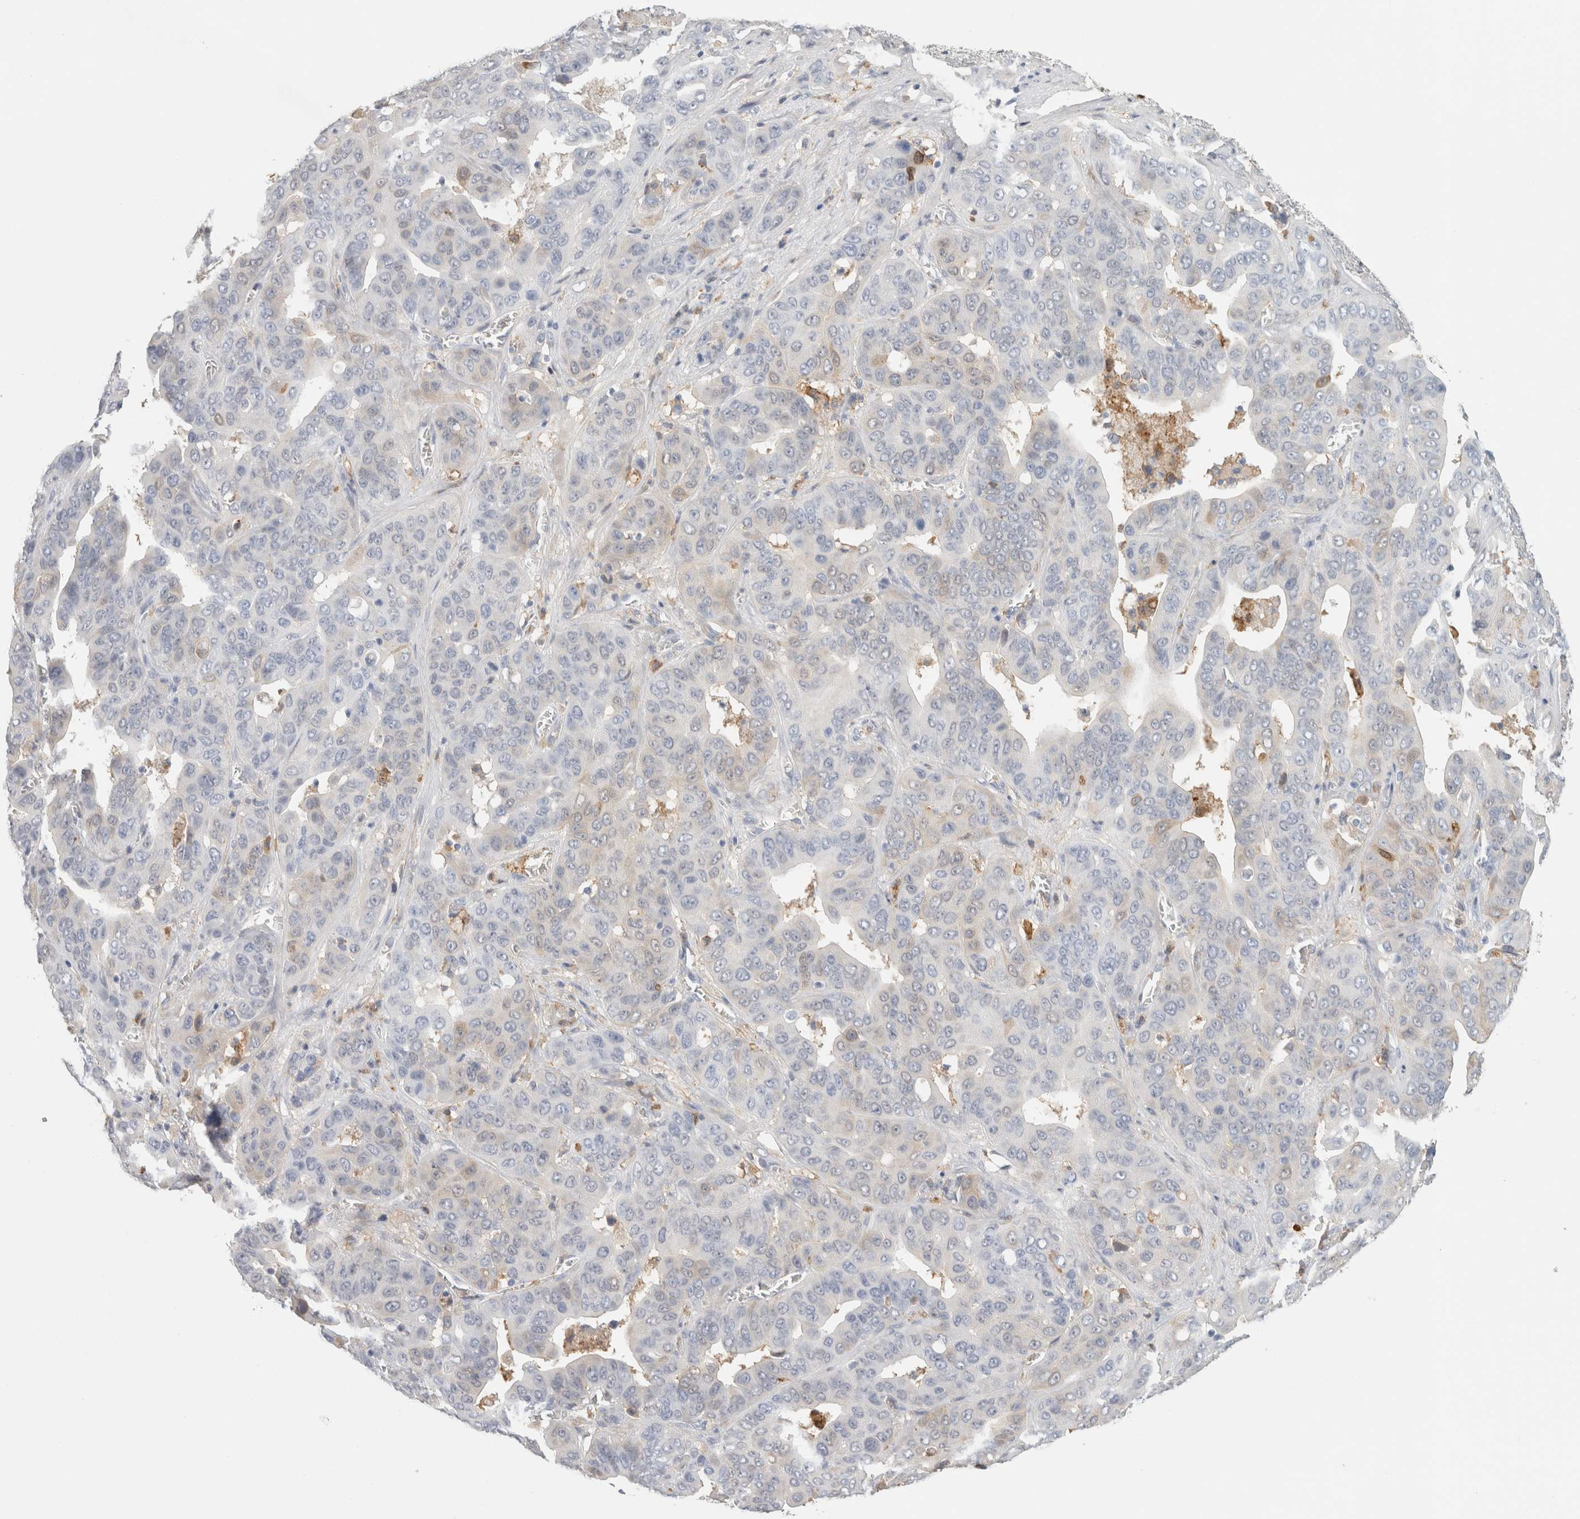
{"staining": {"intensity": "negative", "quantity": "none", "location": "none"}, "tissue": "liver cancer", "cell_type": "Tumor cells", "image_type": "cancer", "snomed": [{"axis": "morphology", "description": "Cholangiocarcinoma"}, {"axis": "topography", "description": "Liver"}], "caption": "This is a micrograph of immunohistochemistry (IHC) staining of cholangiocarcinoma (liver), which shows no positivity in tumor cells.", "gene": "P2RY2", "patient": {"sex": "female", "age": 52}}